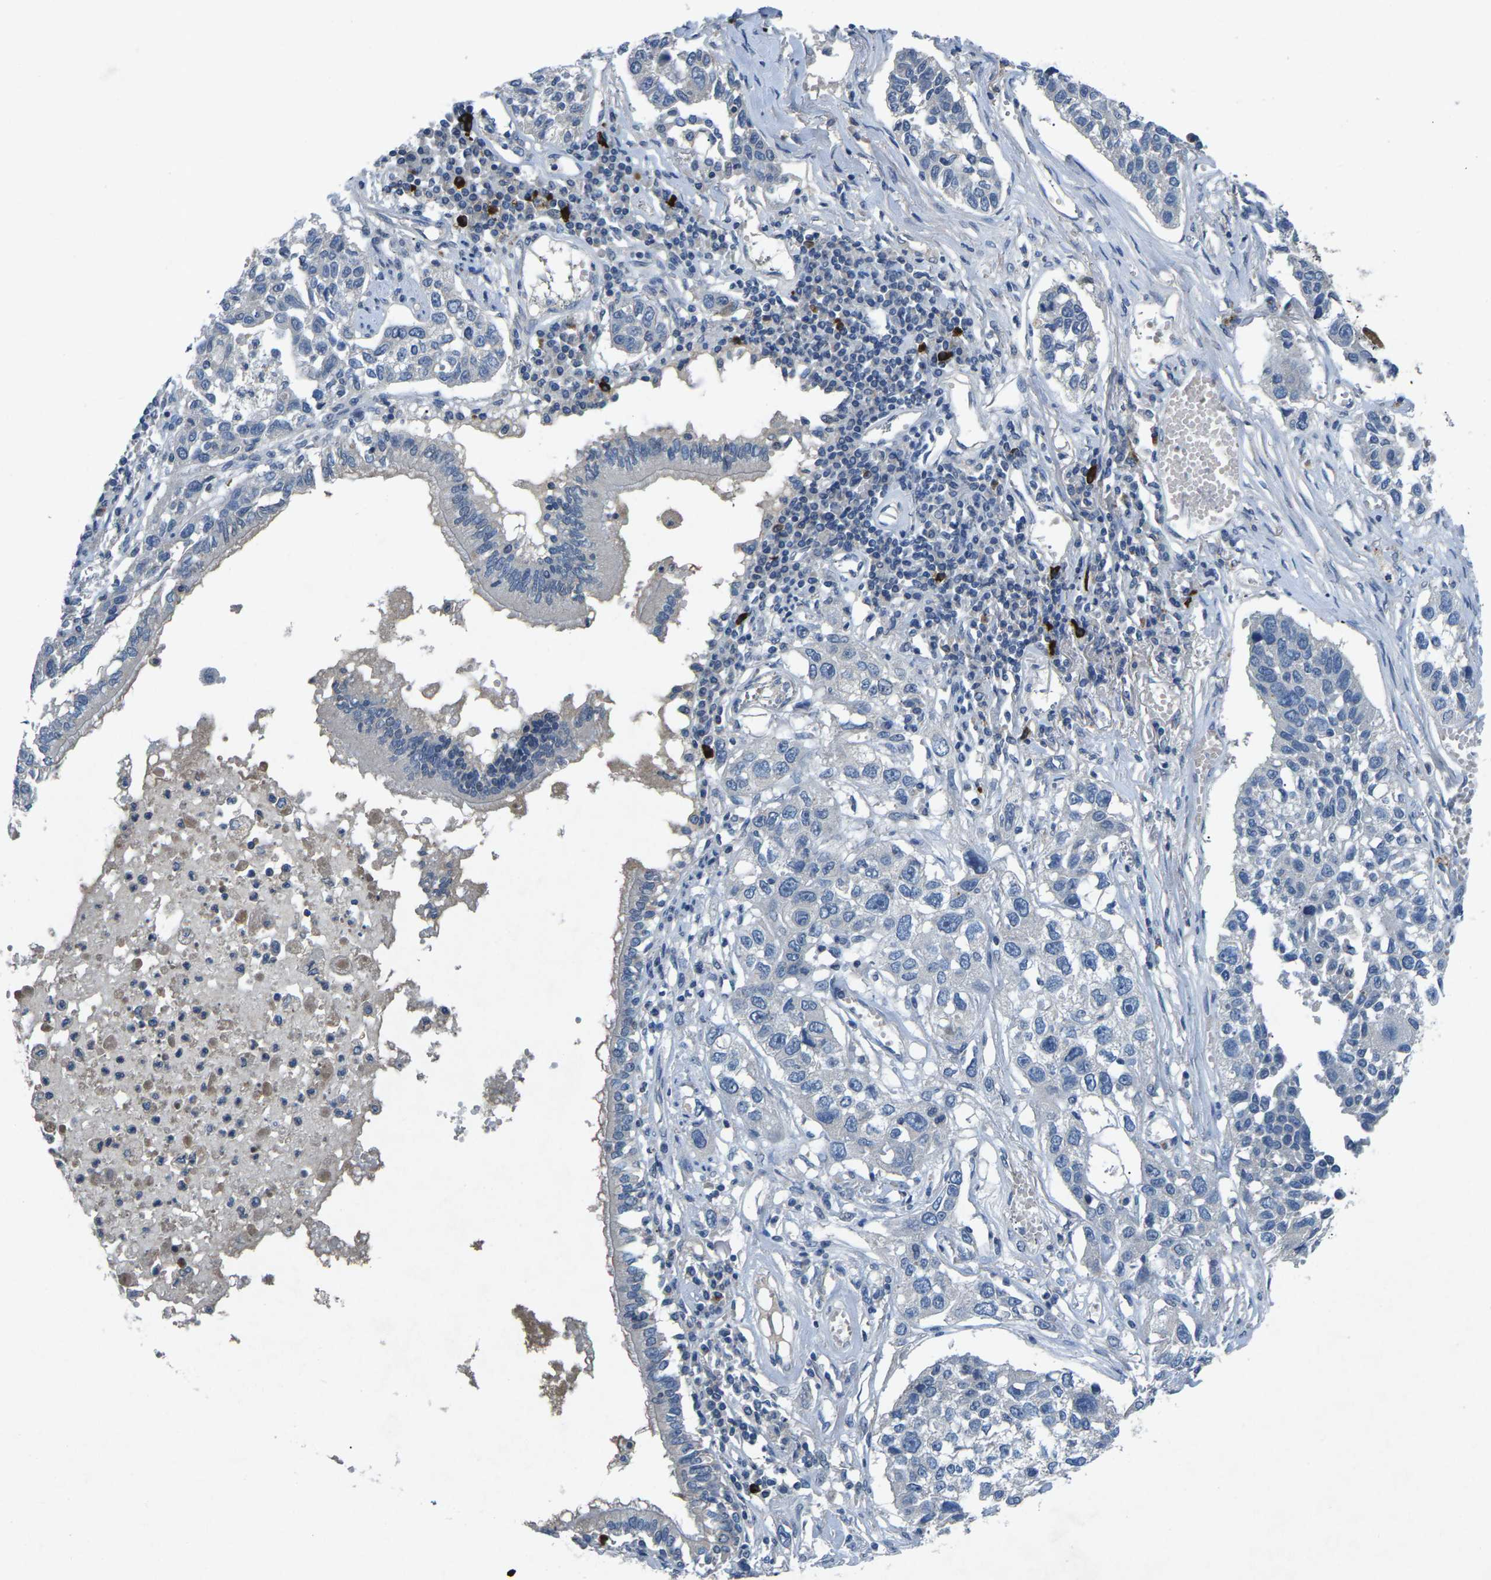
{"staining": {"intensity": "negative", "quantity": "none", "location": "none"}, "tissue": "lung cancer", "cell_type": "Tumor cells", "image_type": "cancer", "snomed": [{"axis": "morphology", "description": "Squamous cell carcinoma, NOS"}, {"axis": "topography", "description": "Lung"}], "caption": "Lung squamous cell carcinoma stained for a protein using immunohistochemistry shows no staining tumor cells.", "gene": "PLG", "patient": {"sex": "male", "age": 71}}